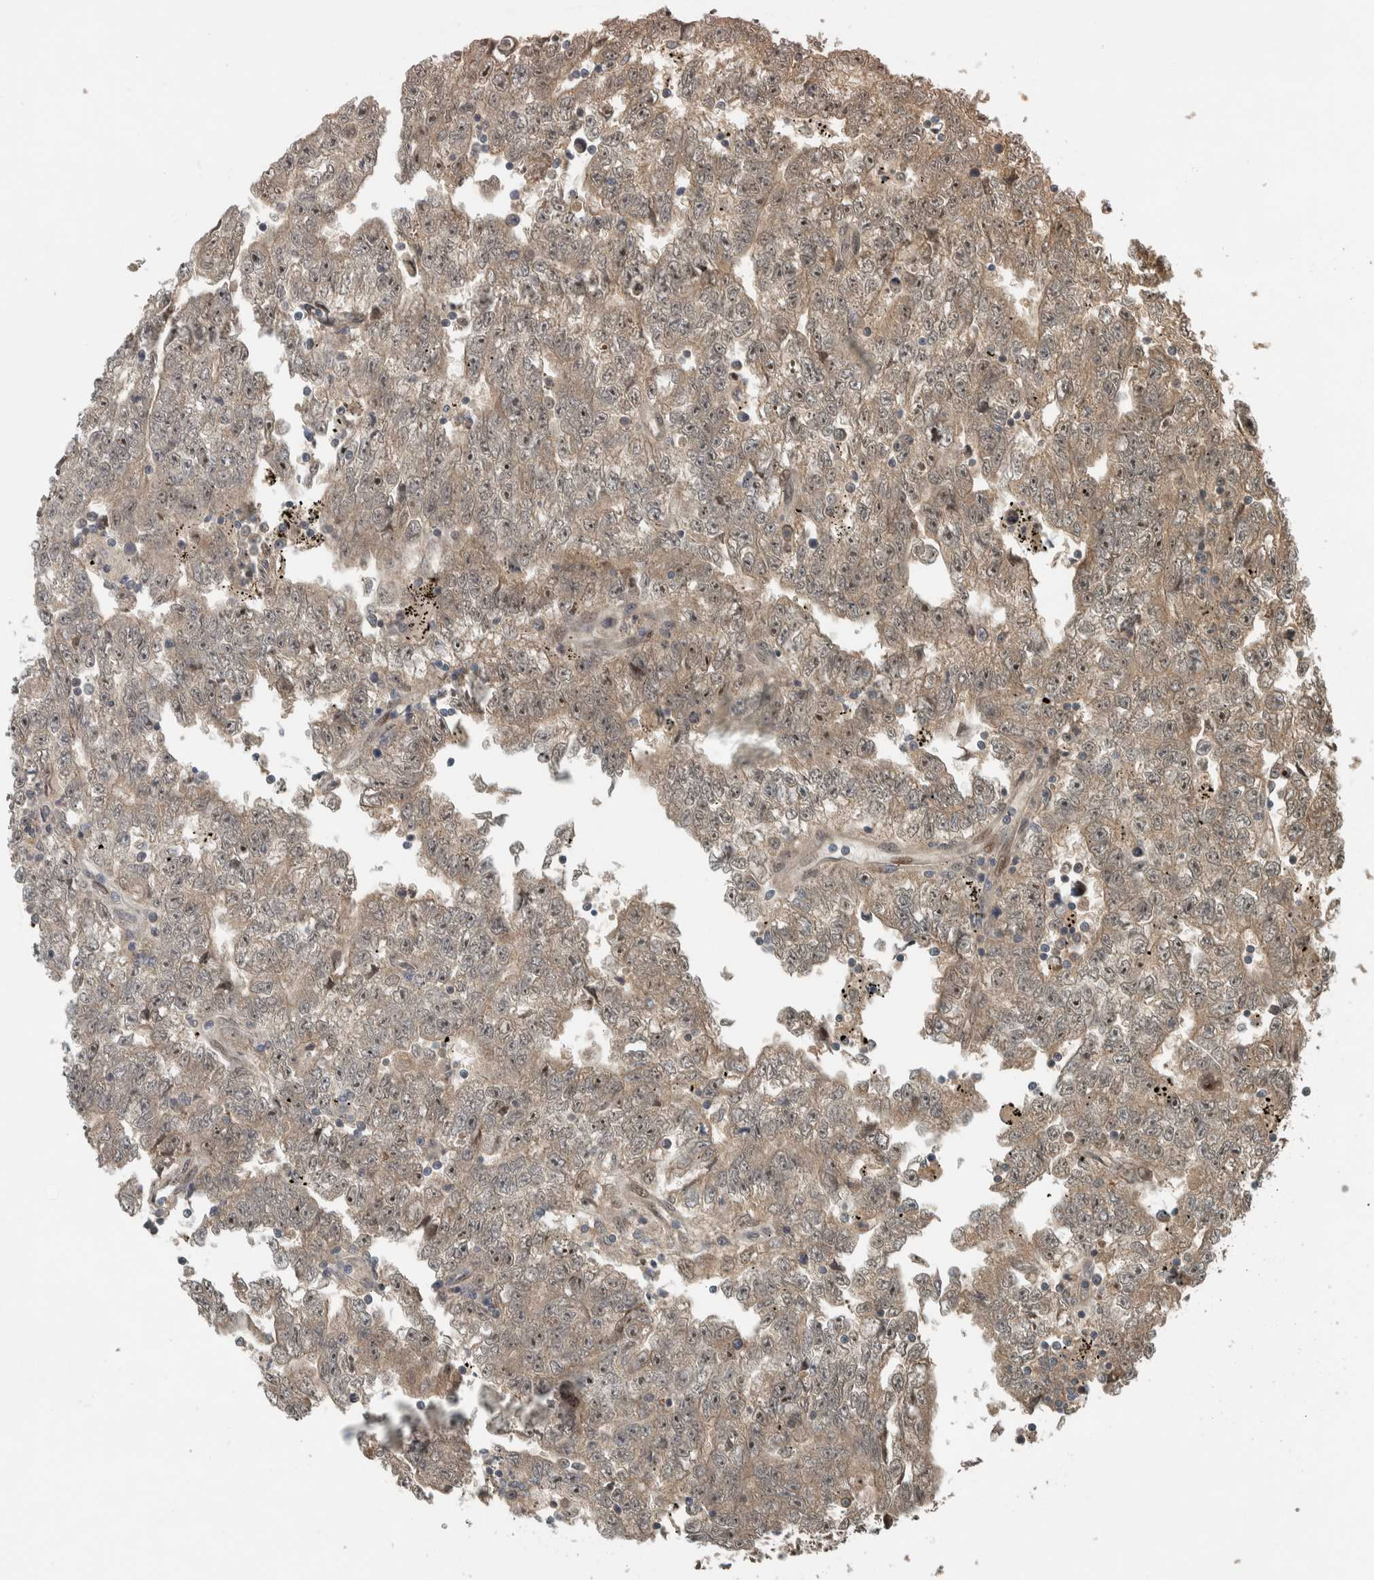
{"staining": {"intensity": "weak", "quantity": ">75%", "location": "cytoplasmic/membranous,nuclear"}, "tissue": "testis cancer", "cell_type": "Tumor cells", "image_type": "cancer", "snomed": [{"axis": "morphology", "description": "Carcinoma, Embryonal, NOS"}, {"axis": "topography", "description": "Testis"}], "caption": "IHC of testis embryonal carcinoma shows low levels of weak cytoplasmic/membranous and nuclear positivity in about >75% of tumor cells. (brown staining indicates protein expression, while blue staining denotes nuclei).", "gene": "XPO5", "patient": {"sex": "male", "age": 25}}